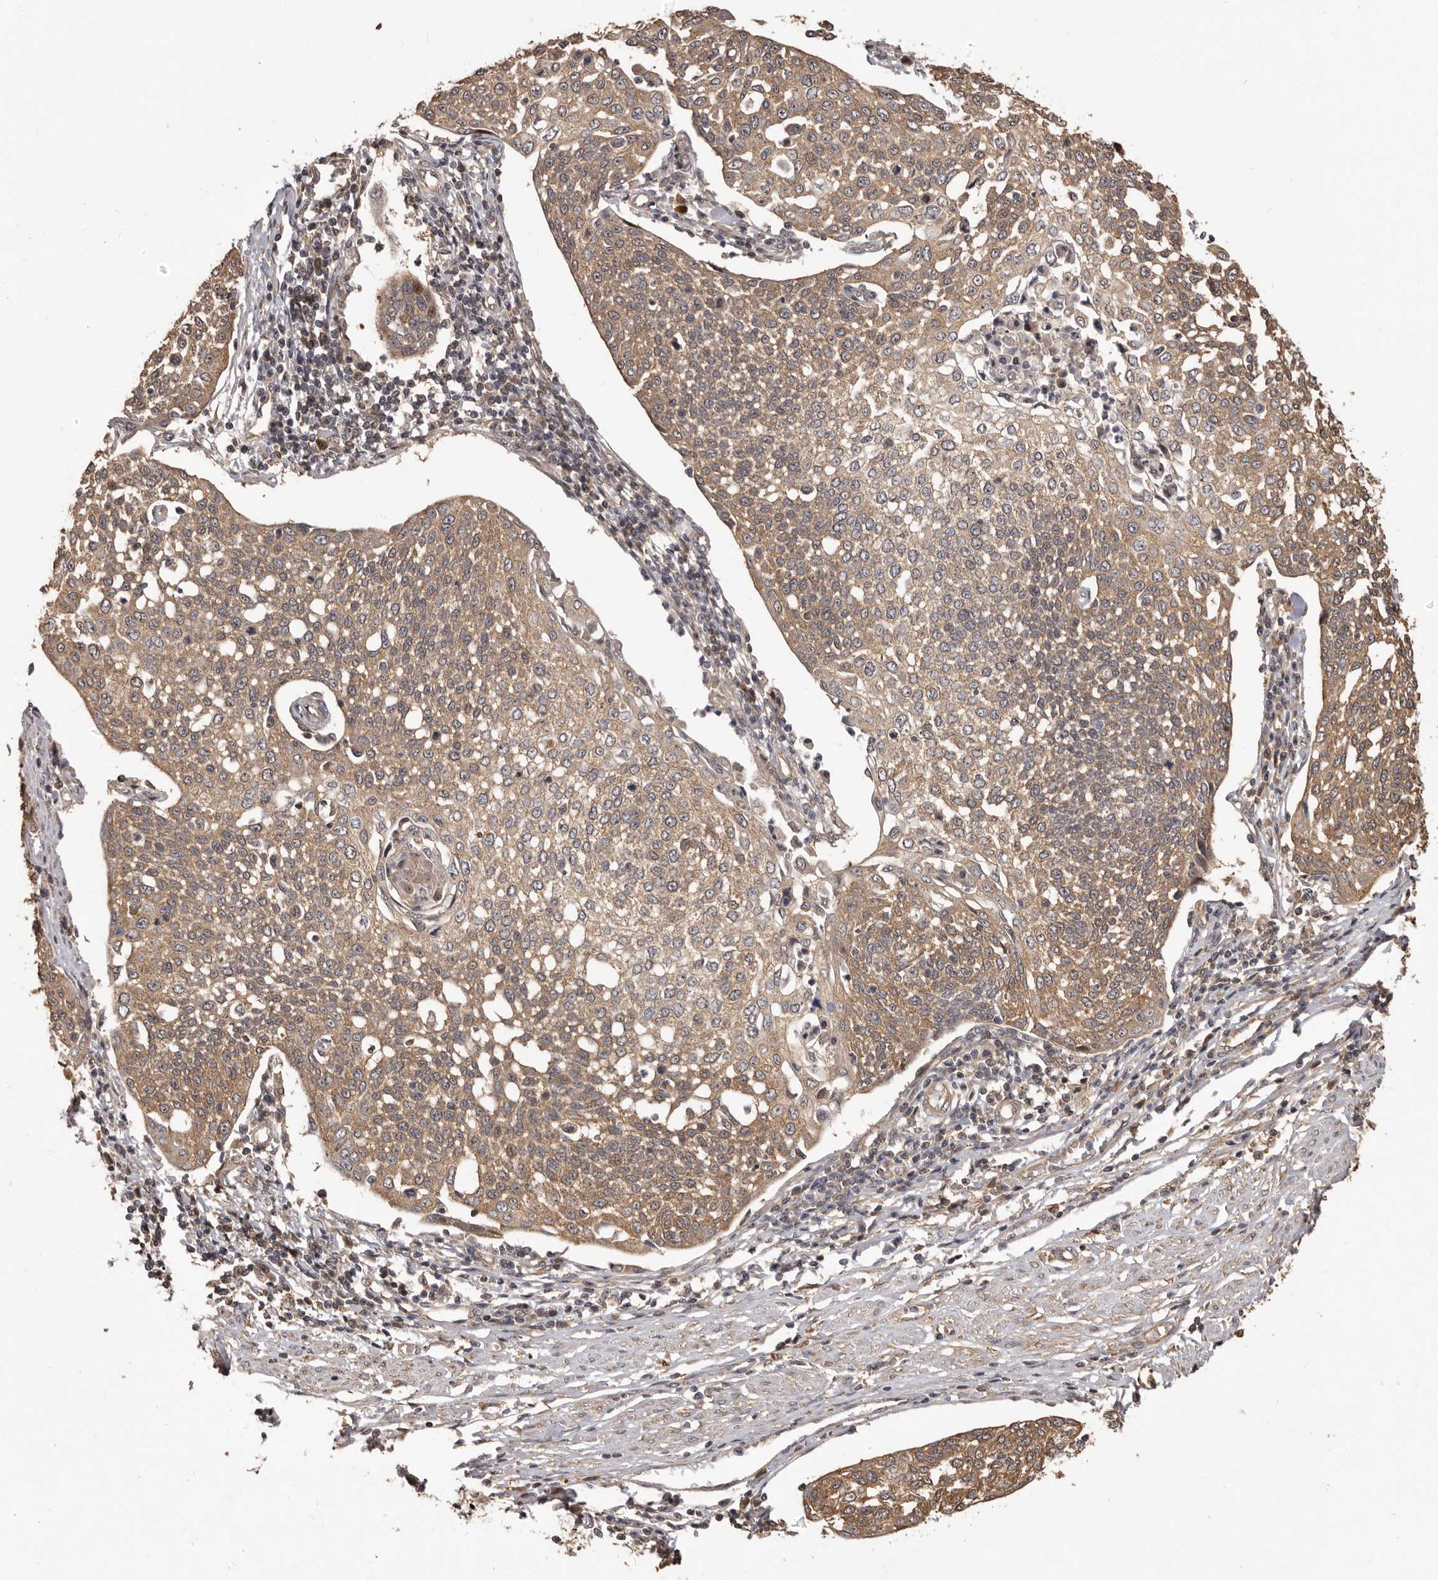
{"staining": {"intensity": "moderate", "quantity": ">75%", "location": "cytoplasmic/membranous"}, "tissue": "cervical cancer", "cell_type": "Tumor cells", "image_type": "cancer", "snomed": [{"axis": "morphology", "description": "Squamous cell carcinoma, NOS"}, {"axis": "topography", "description": "Cervix"}], "caption": "DAB immunohistochemical staining of cervical cancer (squamous cell carcinoma) reveals moderate cytoplasmic/membranous protein staining in approximately >75% of tumor cells.", "gene": "MTO1", "patient": {"sex": "female", "age": 34}}